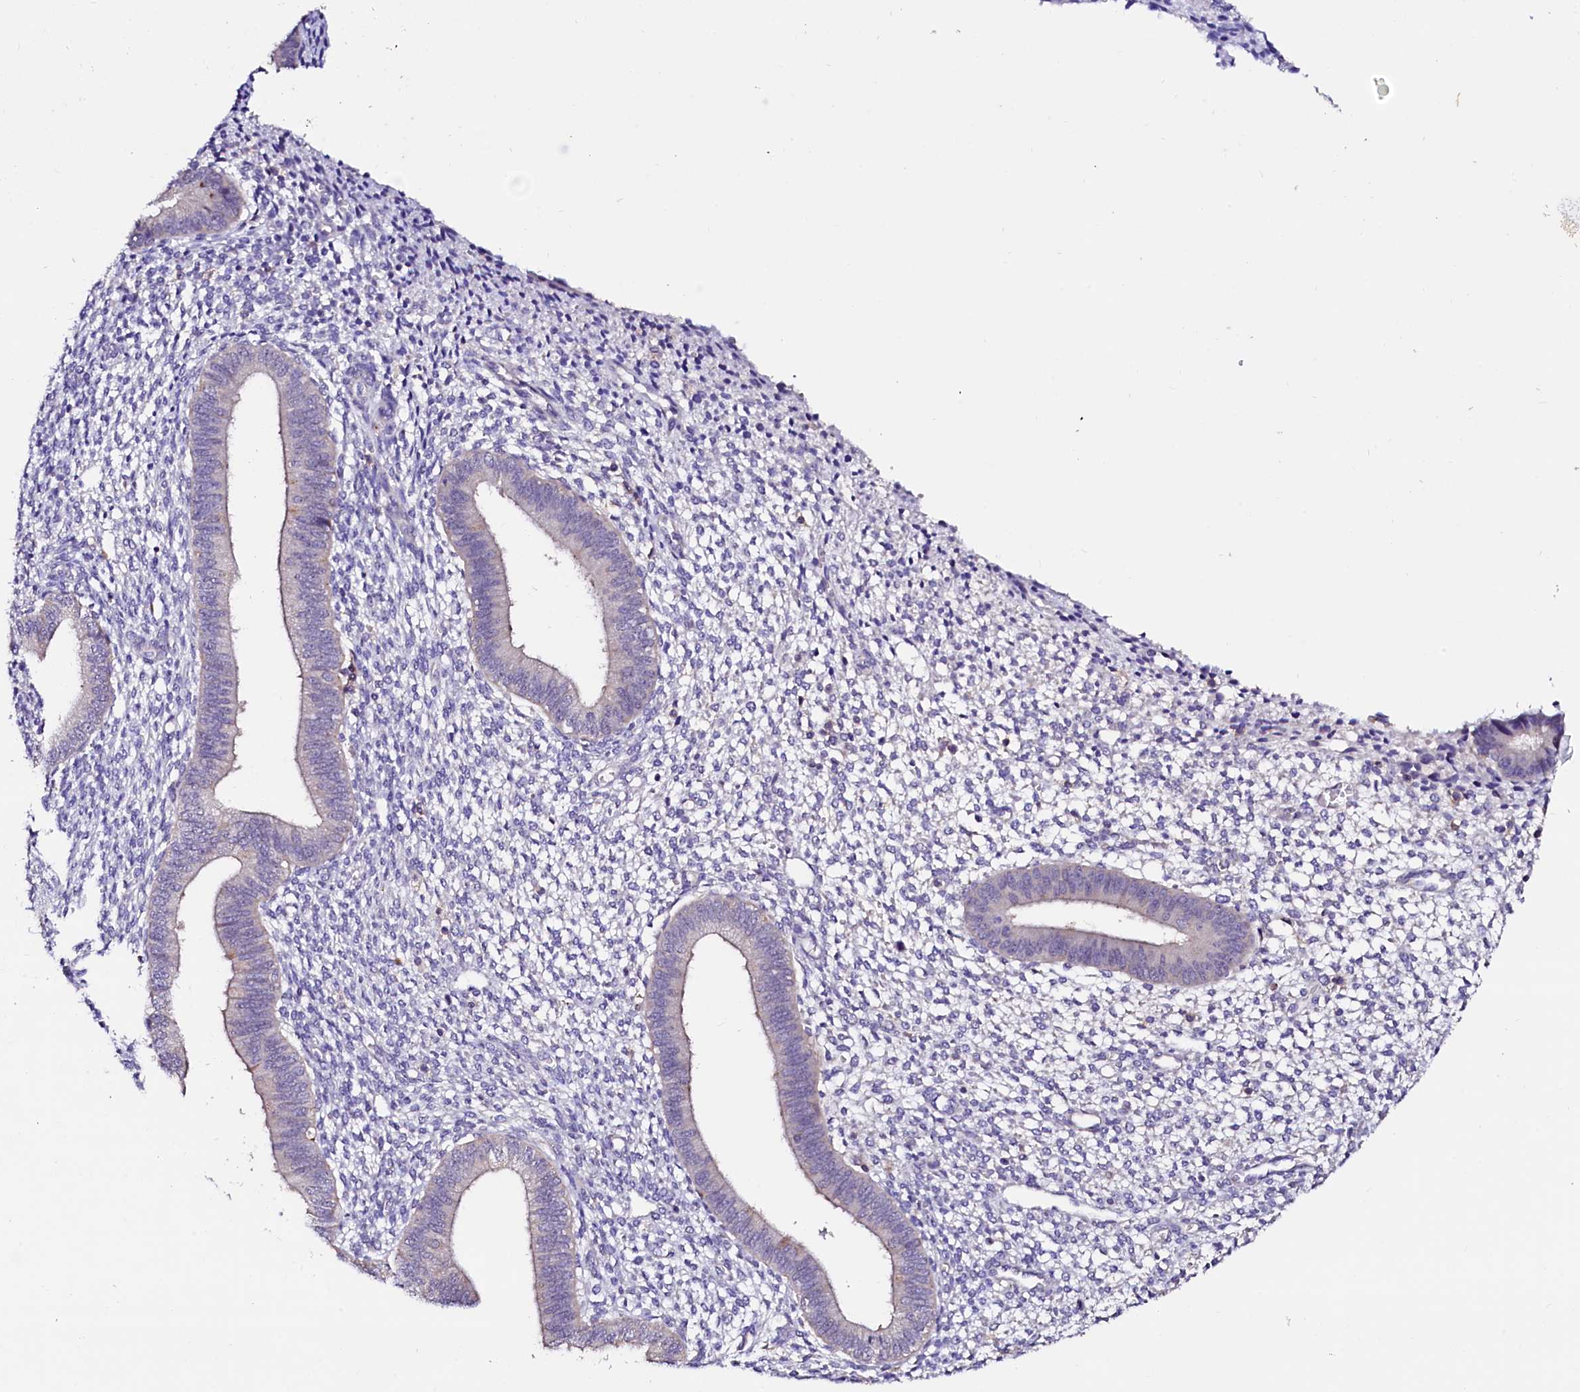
{"staining": {"intensity": "negative", "quantity": "none", "location": "none"}, "tissue": "endometrium", "cell_type": "Cells in endometrial stroma", "image_type": "normal", "snomed": [{"axis": "morphology", "description": "Normal tissue, NOS"}, {"axis": "topography", "description": "Endometrium"}], "caption": "High magnification brightfield microscopy of benign endometrium stained with DAB (brown) and counterstained with hematoxylin (blue): cells in endometrial stroma show no significant positivity.", "gene": "NALF1", "patient": {"sex": "female", "age": 46}}